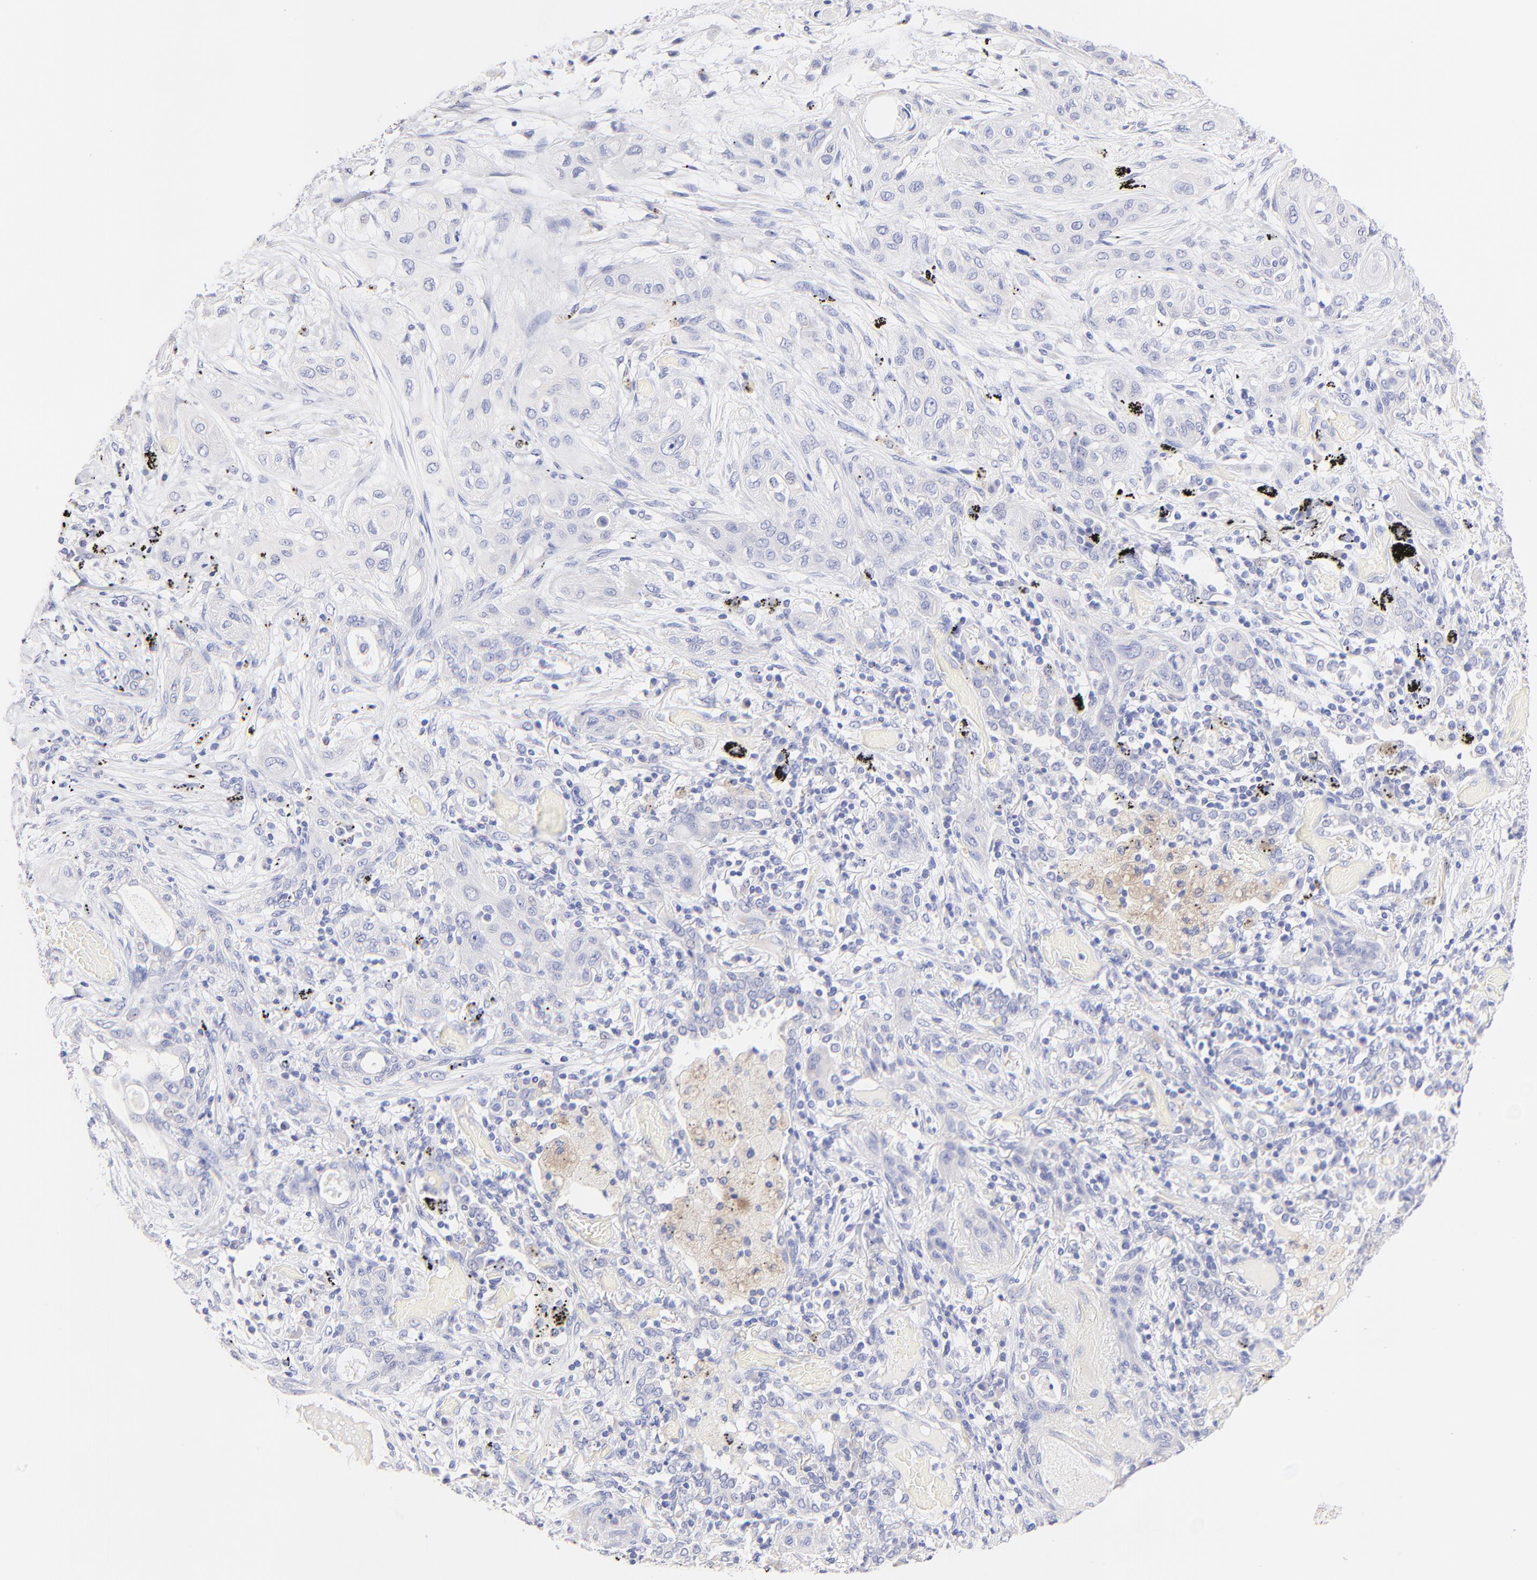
{"staining": {"intensity": "negative", "quantity": "none", "location": "none"}, "tissue": "lung cancer", "cell_type": "Tumor cells", "image_type": "cancer", "snomed": [{"axis": "morphology", "description": "Squamous cell carcinoma, NOS"}, {"axis": "topography", "description": "Lung"}], "caption": "A micrograph of human lung cancer (squamous cell carcinoma) is negative for staining in tumor cells.", "gene": "RAB3A", "patient": {"sex": "female", "age": 47}}